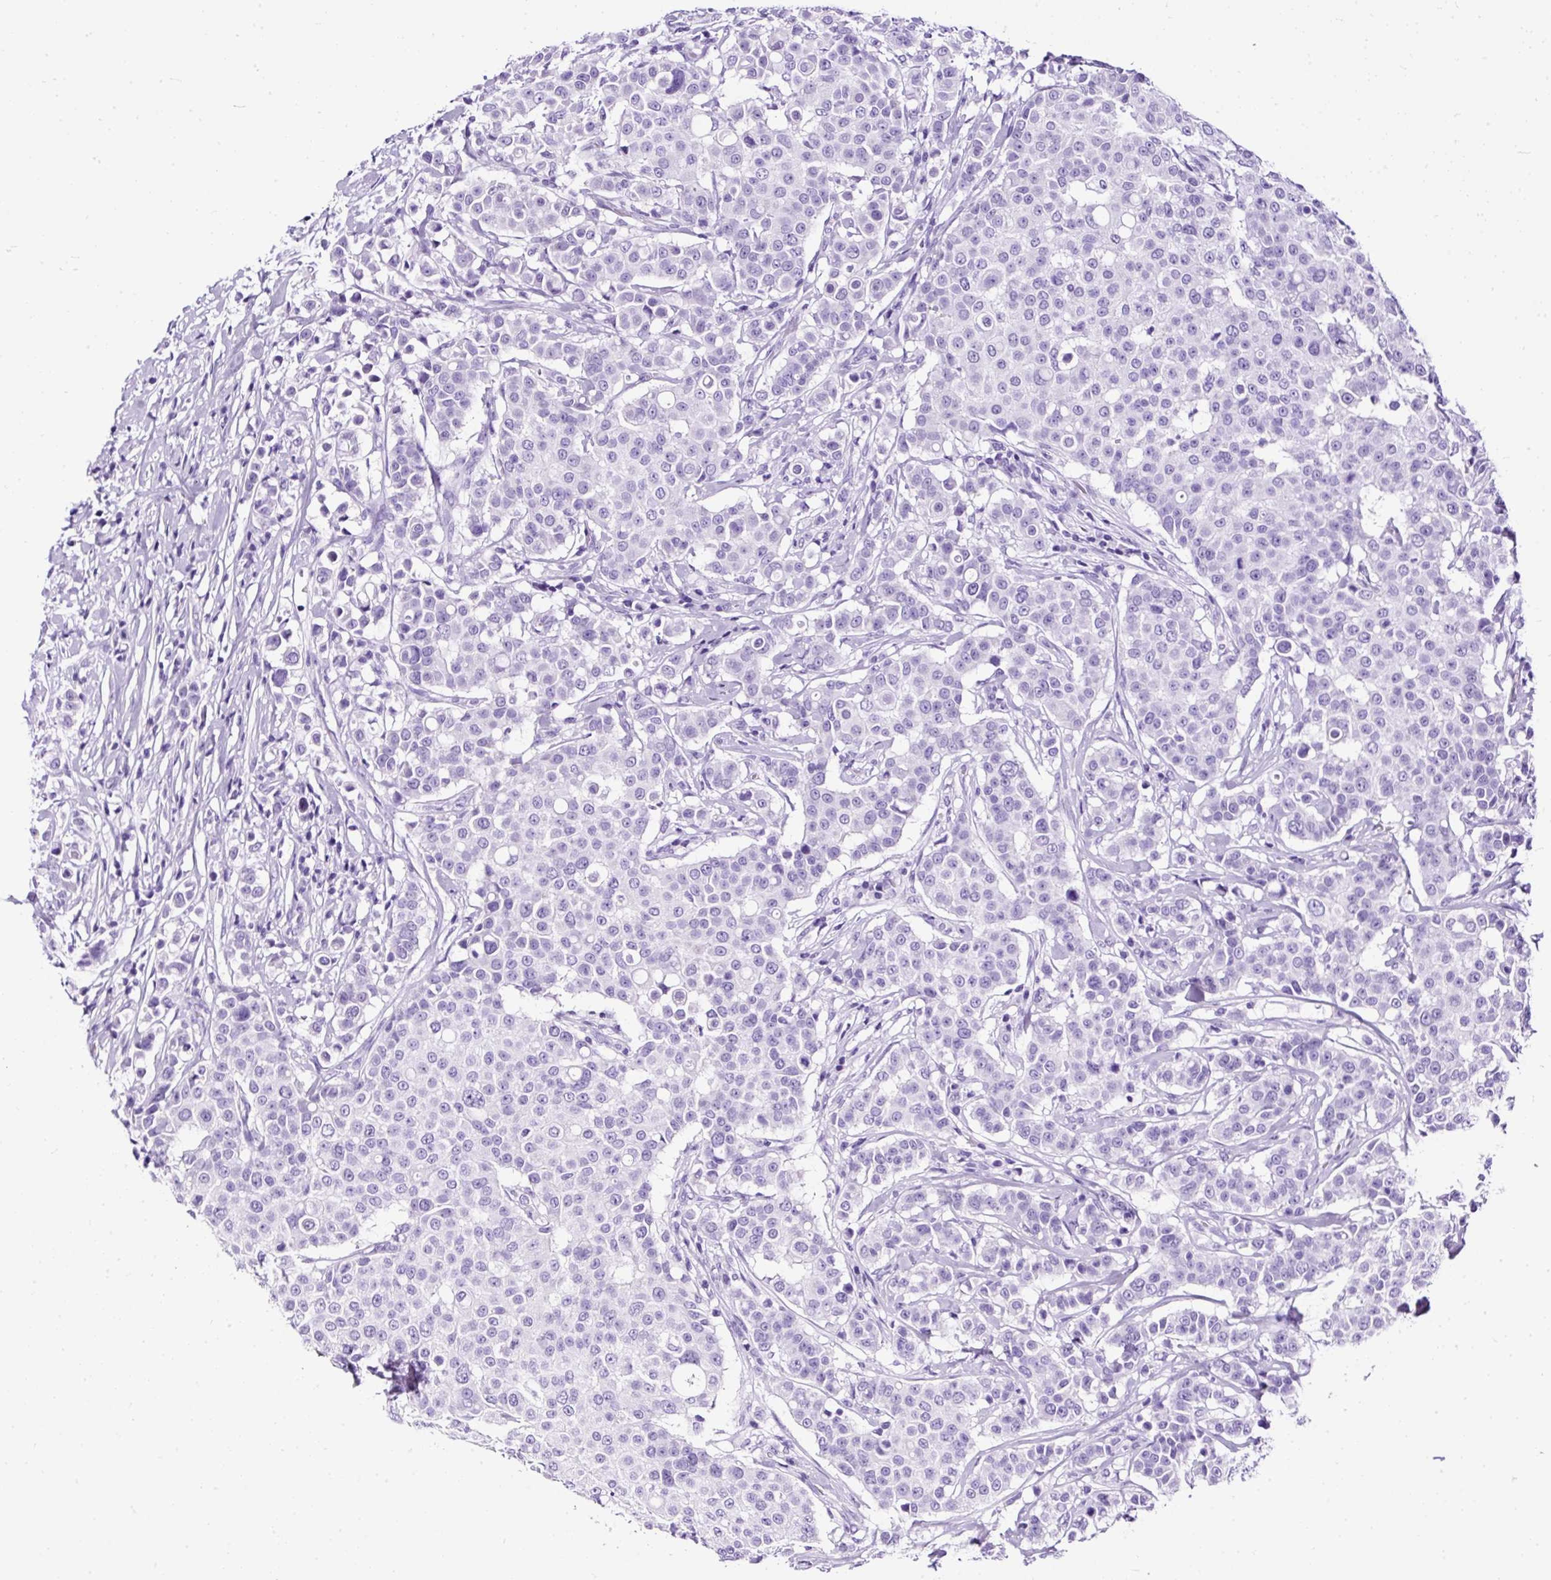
{"staining": {"intensity": "negative", "quantity": "none", "location": "none"}, "tissue": "breast cancer", "cell_type": "Tumor cells", "image_type": "cancer", "snomed": [{"axis": "morphology", "description": "Duct carcinoma"}, {"axis": "topography", "description": "Breast"}], "caption": "Tumor cells show no significant staining in breast cancer (intraductal carcinoma). (DAB immunohistochemistry (IHC), high magnification).", "gene": "NTS", "patient": {"sex": "female", "age": 27}}